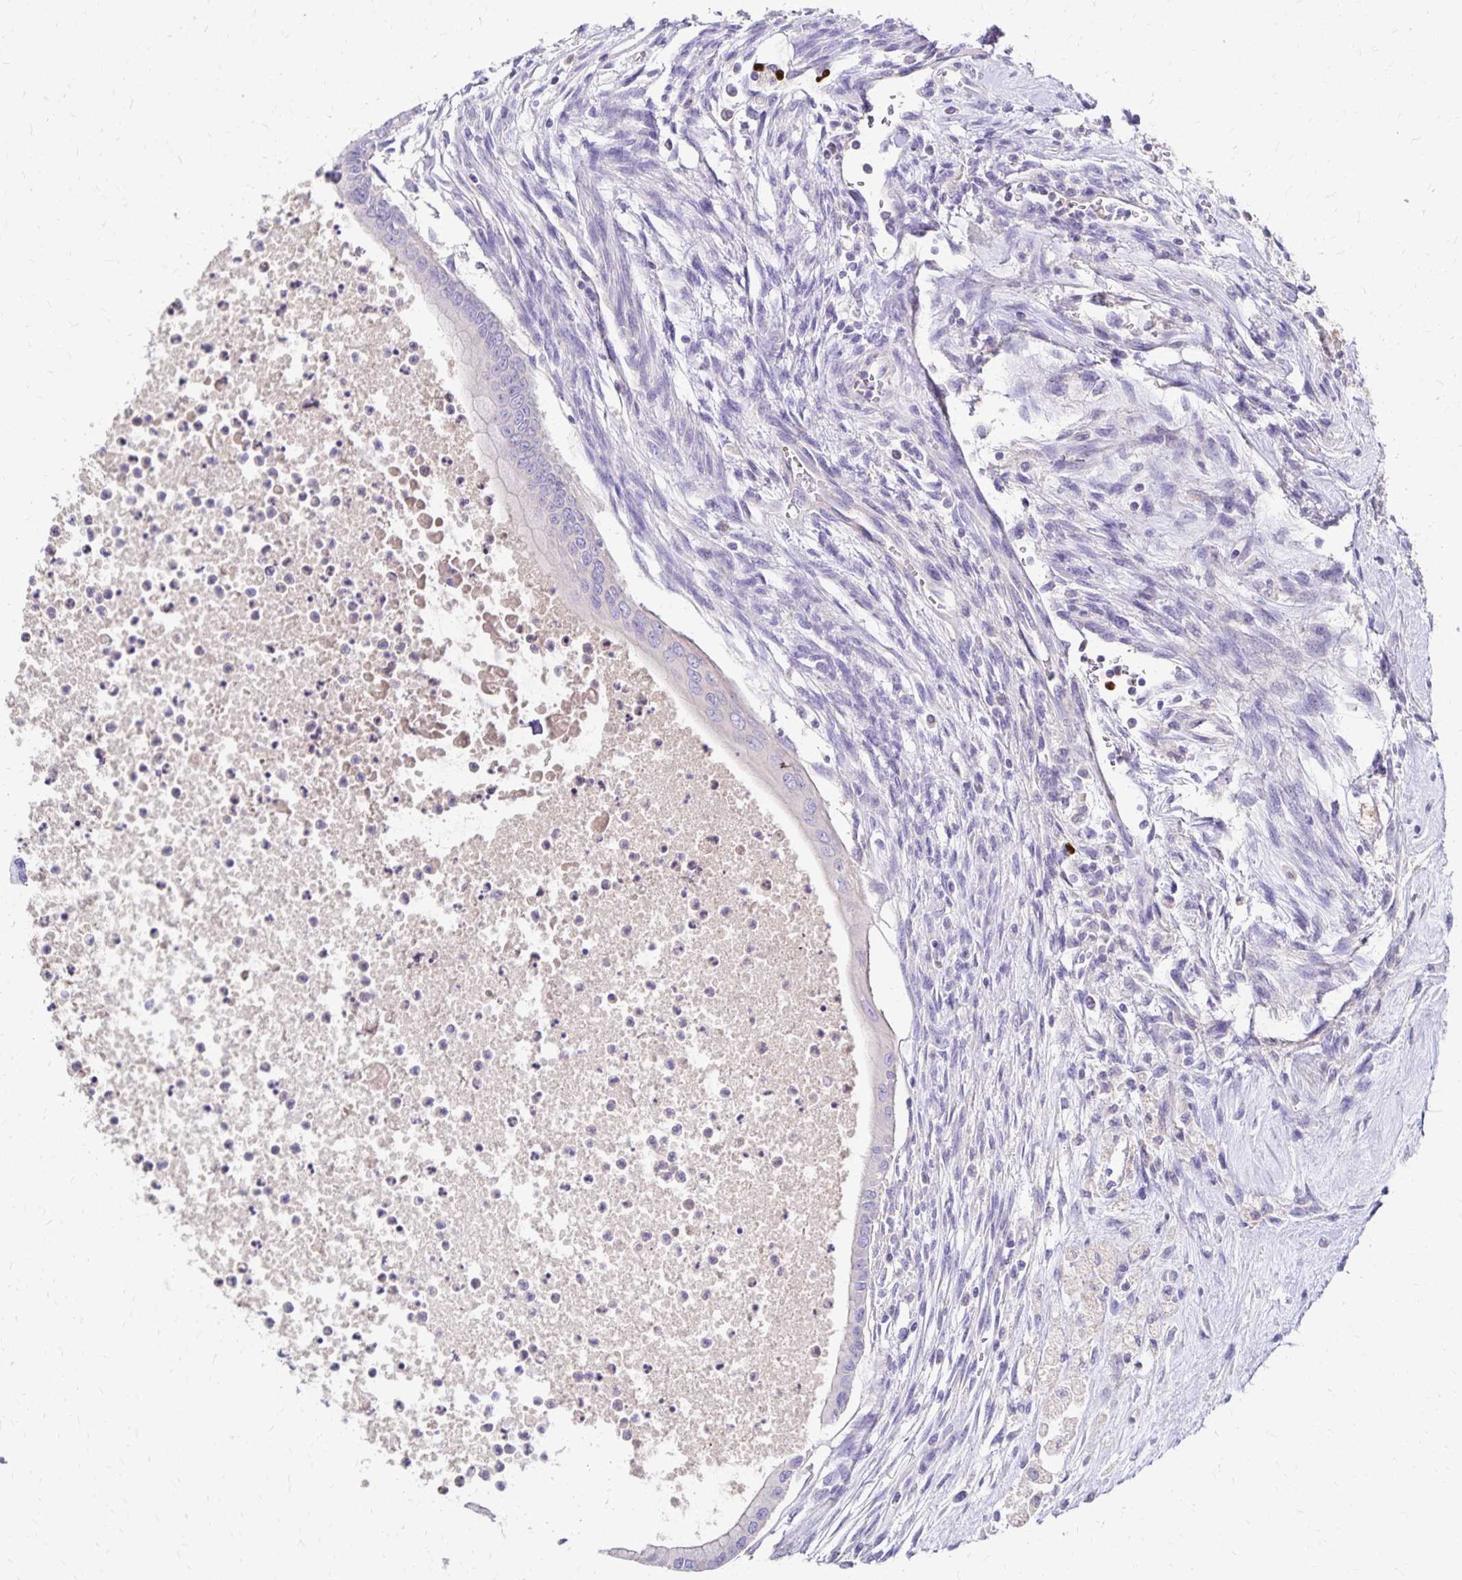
{"staining": {"intensity": "negative", "quantity": "none", "location": "none"}, "tissue": "testis cancer", "cell_type": "Tumor cells", "image_type": "cancer", "snomed": [{"axis": "morphology", "description": "Carcinoma, Embryonal, NOS"}, {"axis": "topography", "description": "Testis"}], "caption": "Tumor cells show no significant expression in embryonal carcinoma (testis). (Stains: DAB (3,3'-diaminobenzidine) immunohistochemistry (IHC) with hematoxylin counter stain, Microscopy: brightfield microscopy at high magnification).", "gene": "PAX5", "patient": {"sex": "male", "age": 37}}